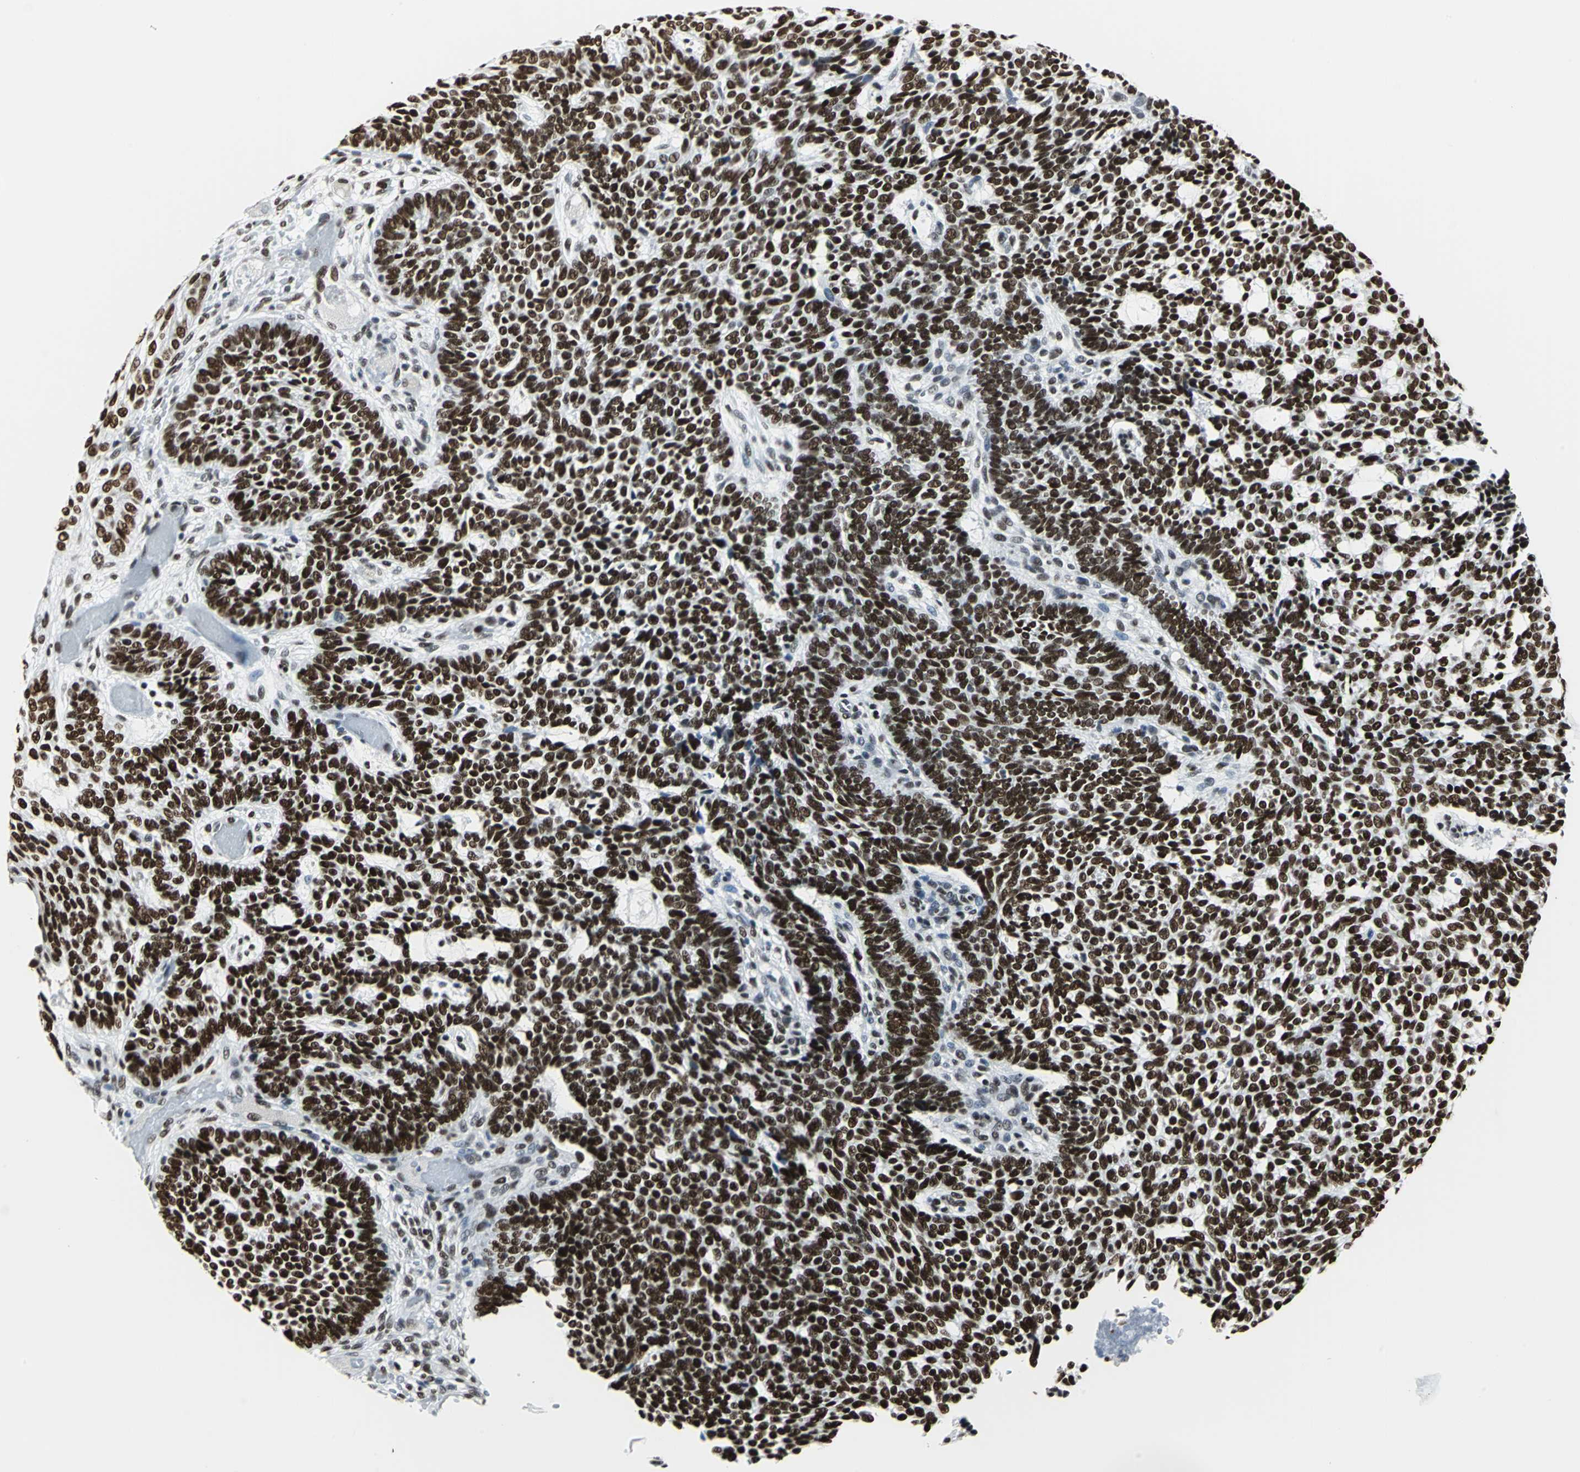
{"staining": {"intensity": "strong", "quantity": ">75%", "location": "nuclear"}, "tissue": "skin cancer", "cell_type": "Tumor cells", "image_type": "cancer", "snomed": [{"axis": "morphology", "description": "Normal tissue, NOS"}, {"axis": "morphology", "description": "Basal cell carcinoma"}, {"axis": "topography", "description": "Skin"}], "caption": "Skin cancer tissue shows strong nuclear expression in about >75% of tumor cells, visualized by immunohistochemistry.", "gene": "HDAC2", "patient": {"sex": "male", "age": 87}}